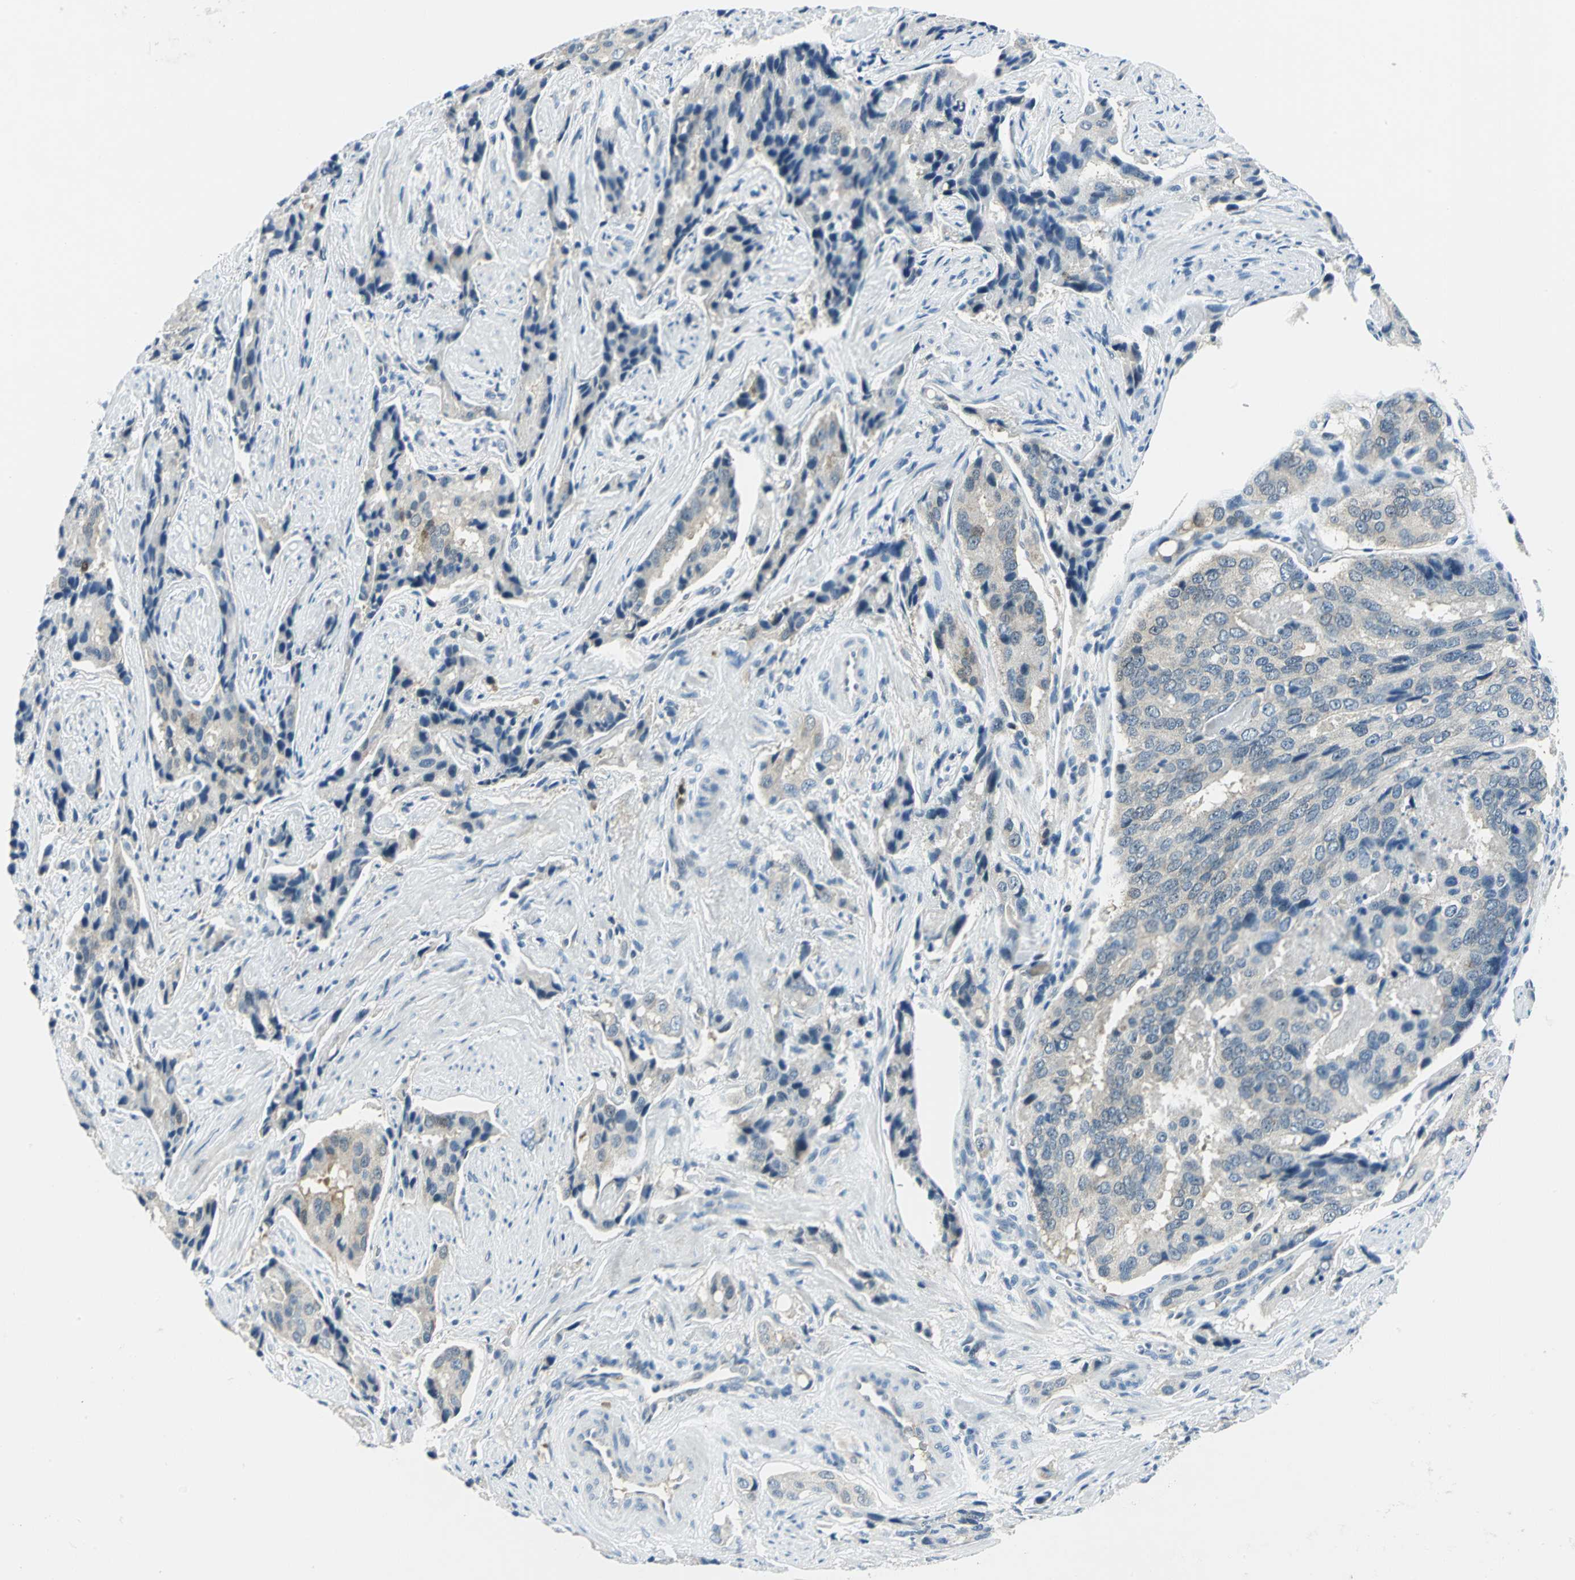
{"staining": {"intensity": "weak", "quantity": "25%-75%", "location": "cytoplasmic/membranous"}, "tissue": "prostate cancer", "cell_type": "Tumor cells", "image_type": "cancer", "snomed": [{"axis": "morphology", "description": "Adenocarcinoma, High grade"}, {"axis": "topography", "description": "Prostate"}], "caption": "This is an image of immunohistochemistry staining of prostate cancer (high-grade adenocarcinoma), which shows weak staining in the cytoplasmic/membranous of tumor cells.", "gene": "AKR1A1", "patient": {"sex": "male", "age": 58}}